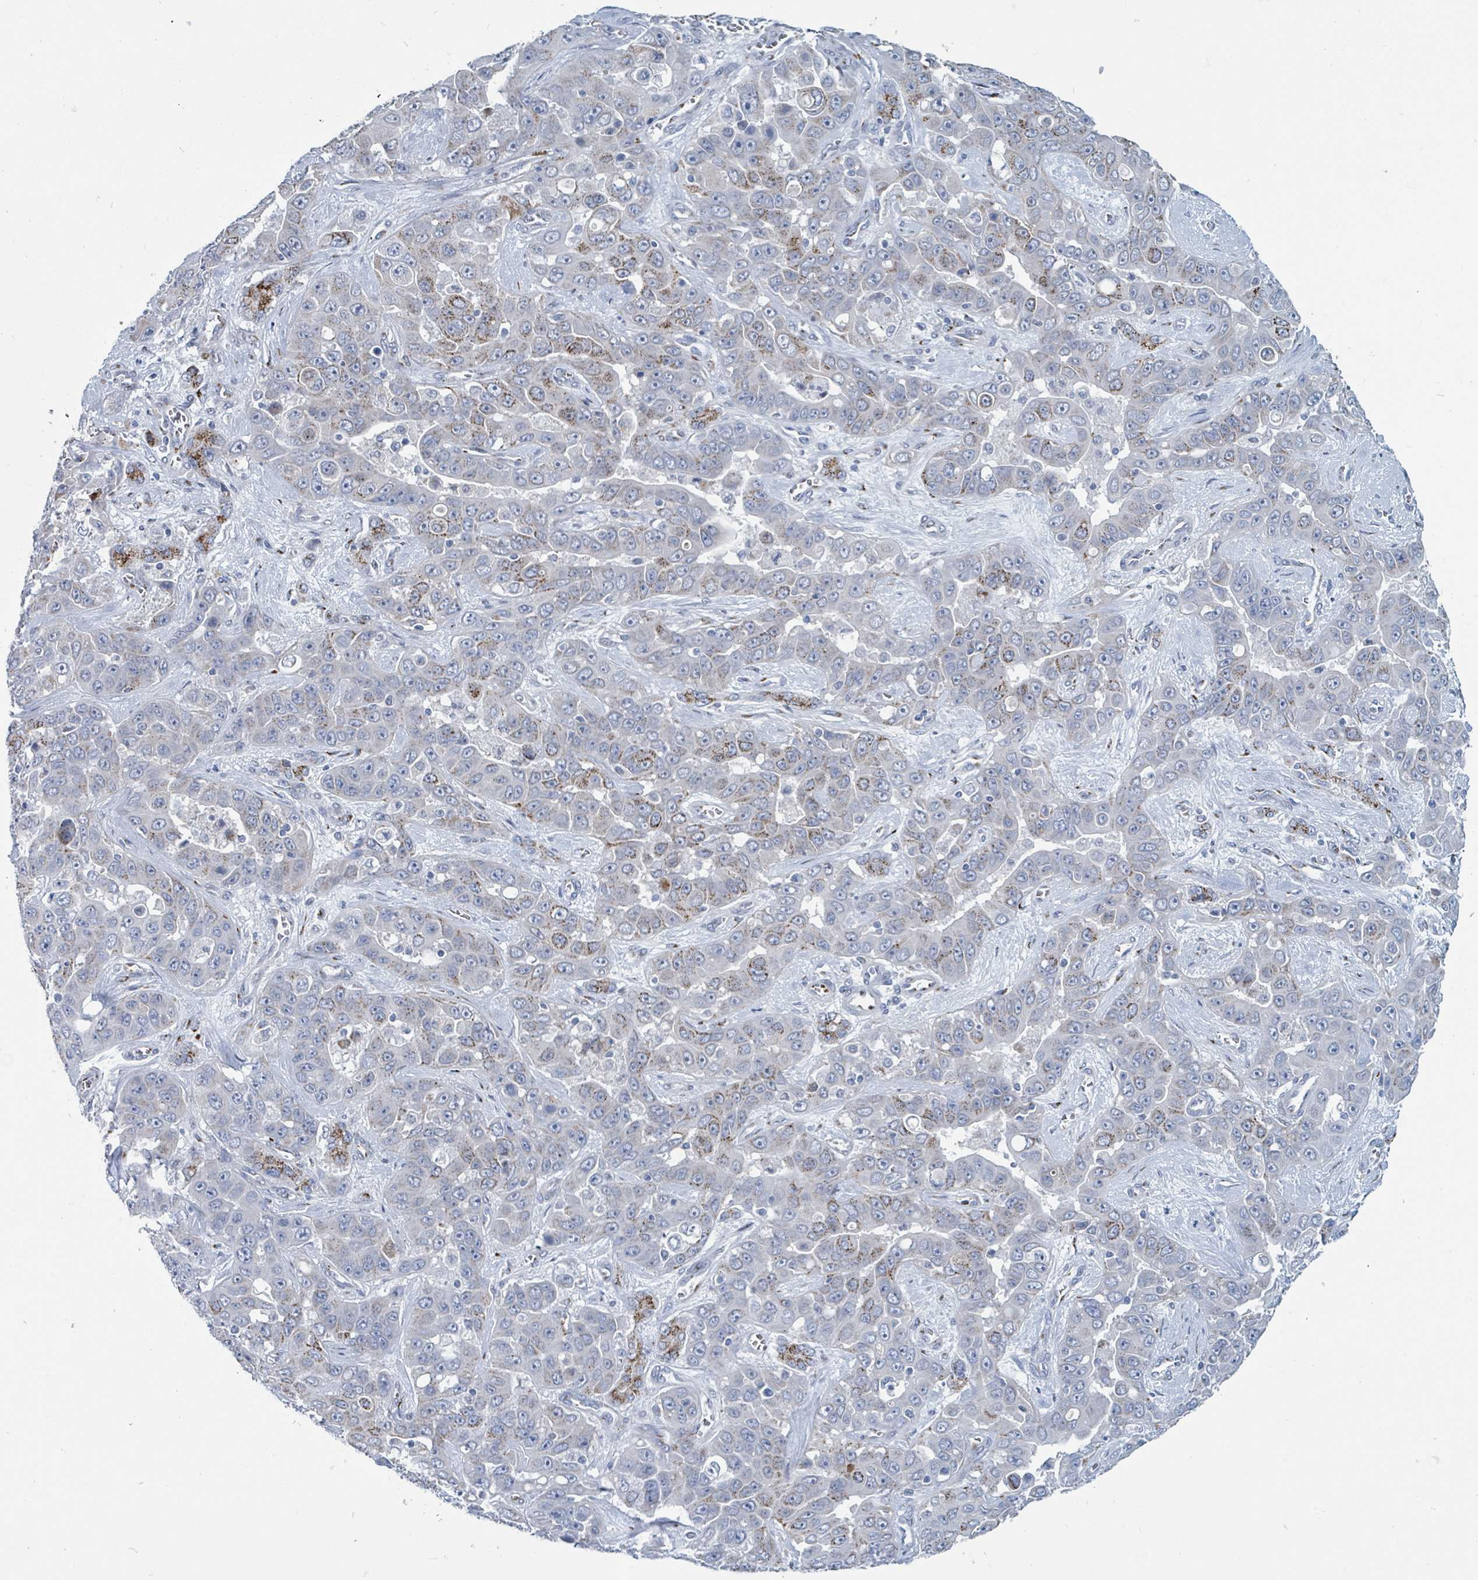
{"staining": {"intensity": "moderate", "quantity": "25%-75%", "location": "cytoplasmic/membranous"}, "tissue": "liver cancer", "cell_type": "Tumor cells", "image_type": "cancer", "snomed": [{"axis": "morphology", "description": "Cholangiocarcinoma"}, {"axis": "topography", "description": "Liver"}], "caption": "IHC histopathology image of liver cancer (cholangiocarcinoma) stained for a protein (brown), which displays medium levels of moderate cytoplasmic/membranous staining in about 25%-75% of tumor cells.", "gene": "DCAF5", "patient": {"sex": "female", "age": 52}}